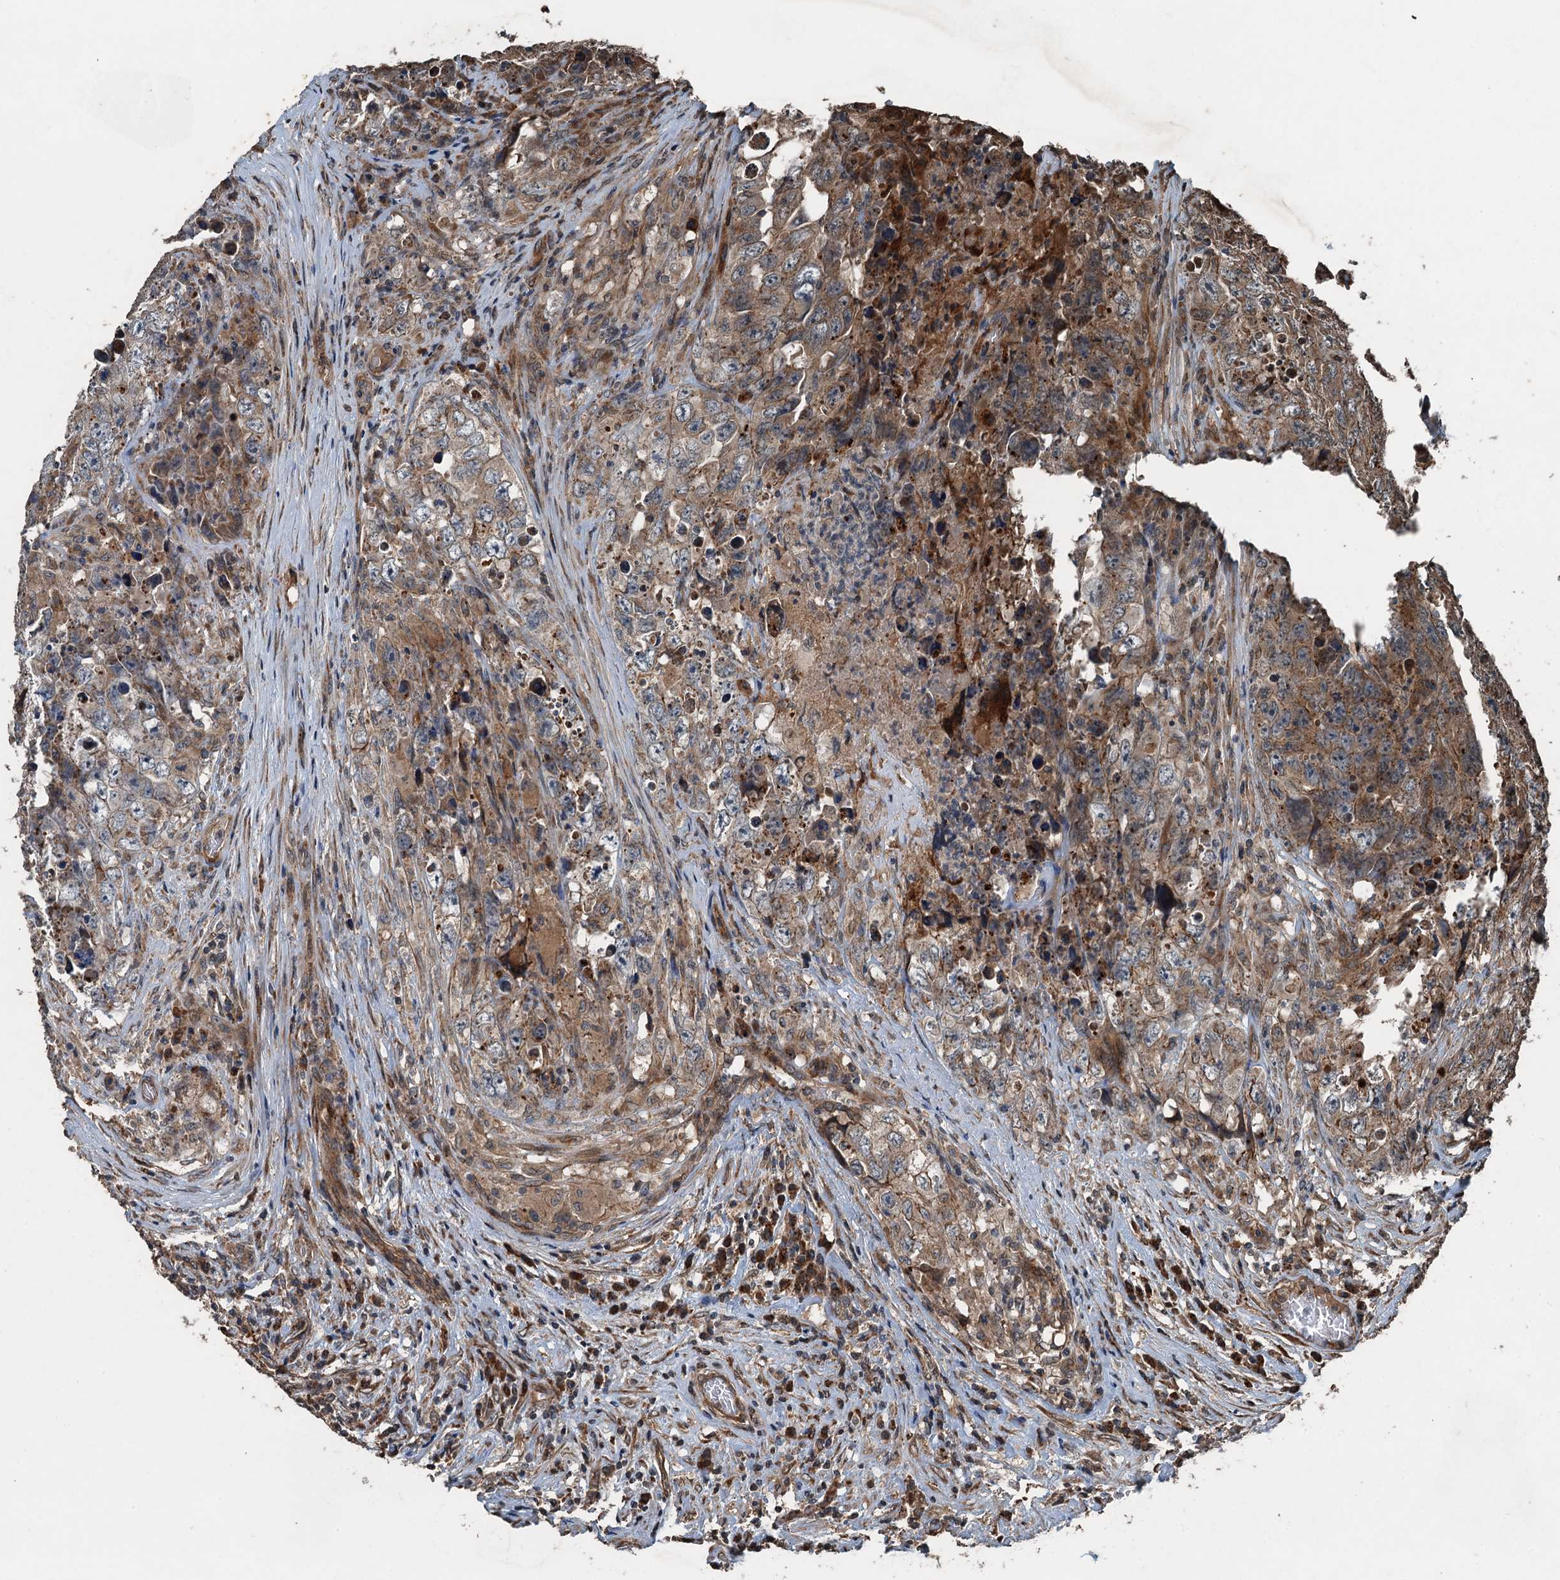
{"staining": {"intensity": "moderate", "quantity": ">75%", "location": "cytoplasmic/membranous"}, "tissue": "testis cancer", "cell_type": "Tumor cells", "image_type": "cancer", "snomed": [{"axis": "morphology", "description": "Seminoma, NOS"}, {"axis": "morphology", "description": "Carcinoma, Embryonal, NOS"}, {"axis": "topography", "description": "Testis"}], "caption": "About >75% of tumor cells in testis cancer display moderate cytoplasmic/membranous protein positivity as visualized by brown immunohistochemical staining.", "gene": "TCTN1", "patient": {"sex": "male", "age": 43}}